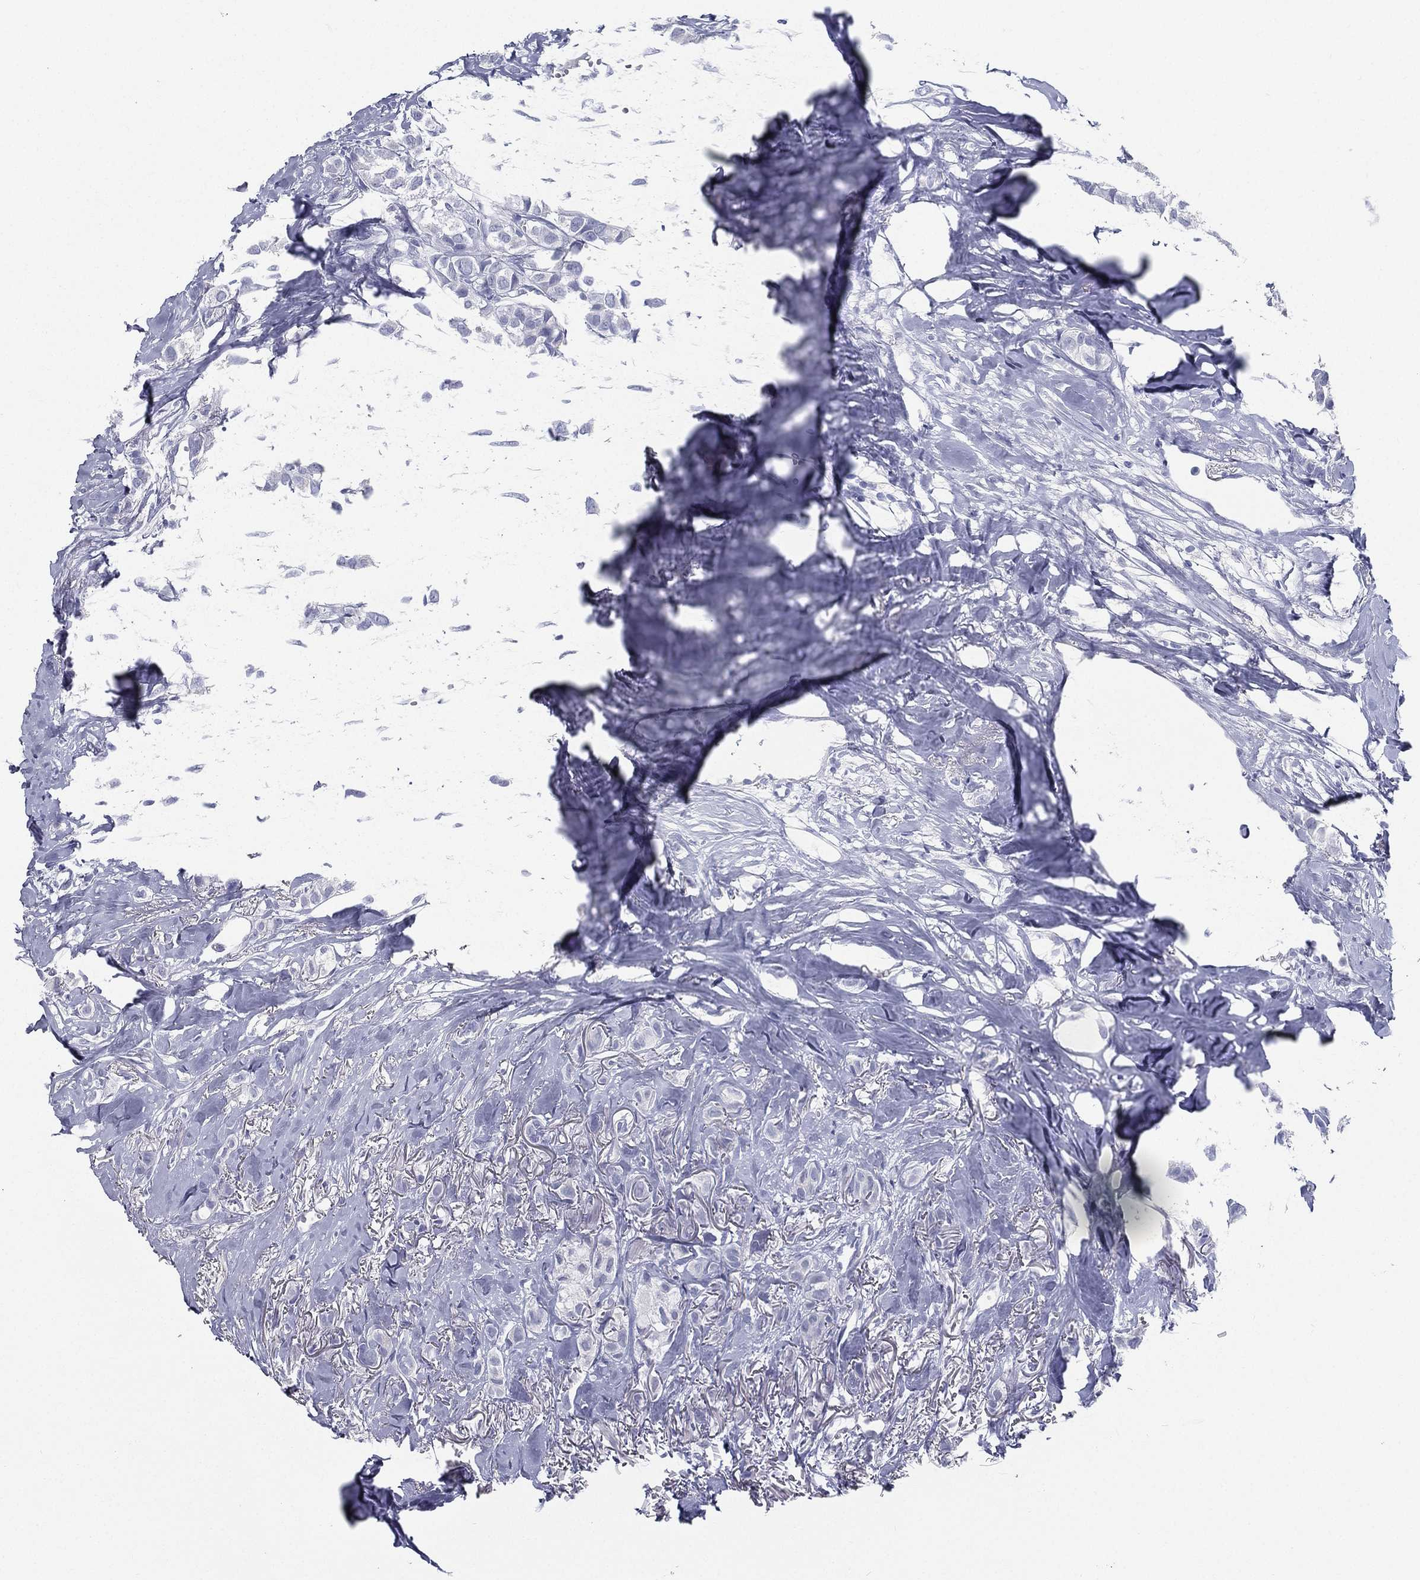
{"staining": {"intensity": "negative", "quantity": "none", "location": "none"}, "tissue": "breast cancer", "cell_type": "Tumor cells", "image_type": "cancer", "snomed": [{"axis": "morphology", "description": "Duct carcinoma"}, {"axis": "topography", "description": "Breast"}], "caption": "This is a histopathology image of IHC staining of breast invasive ductal carcinoma, which shows no expression in tumor cells.", "gene": "RSPH4A", "patient": {"sex": "female", "age": 85}}